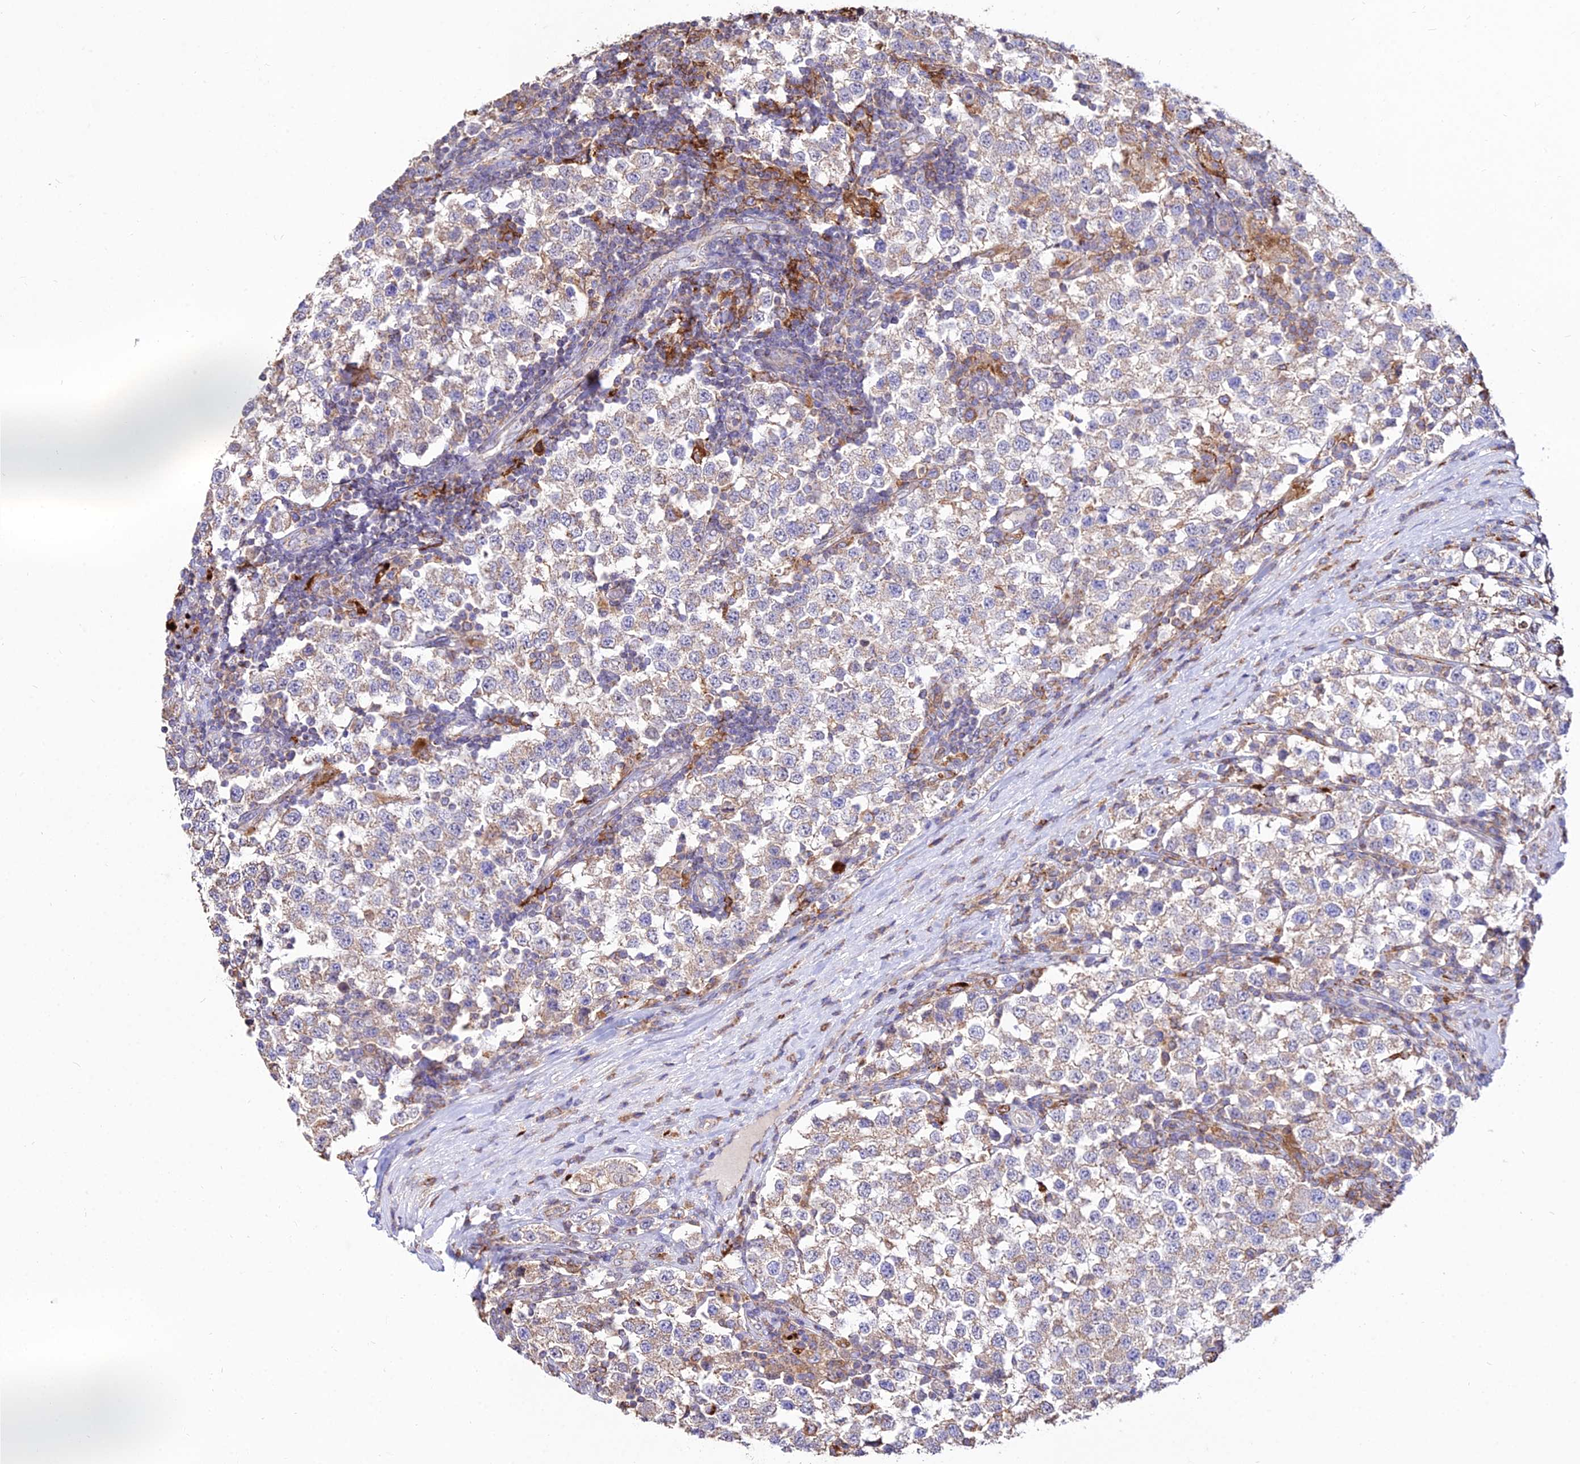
{"staining": {"intensity": "weak", "quantity": "25%-75%", "location": "cytoplasmic/membranous"}, "tissue": "testis cancer", "cell_type": "Tumor cells", "image_type": "cancer", "snomed": [{"axis": "morphology", "description": "Seminoma, NOS"}, {"axis": "topography", "description": "Testis"}], "caption": "This micrograph displays testis cancer (seminoma) stained with IHC to label a protein in brown. The cytoplasmic/membranous of tumor cells show weak positivity for the protein. Nuclei are counter-stained blue.", "gene": "PNLIPRP3", "patient": {"sex": "male", "age": 34}}